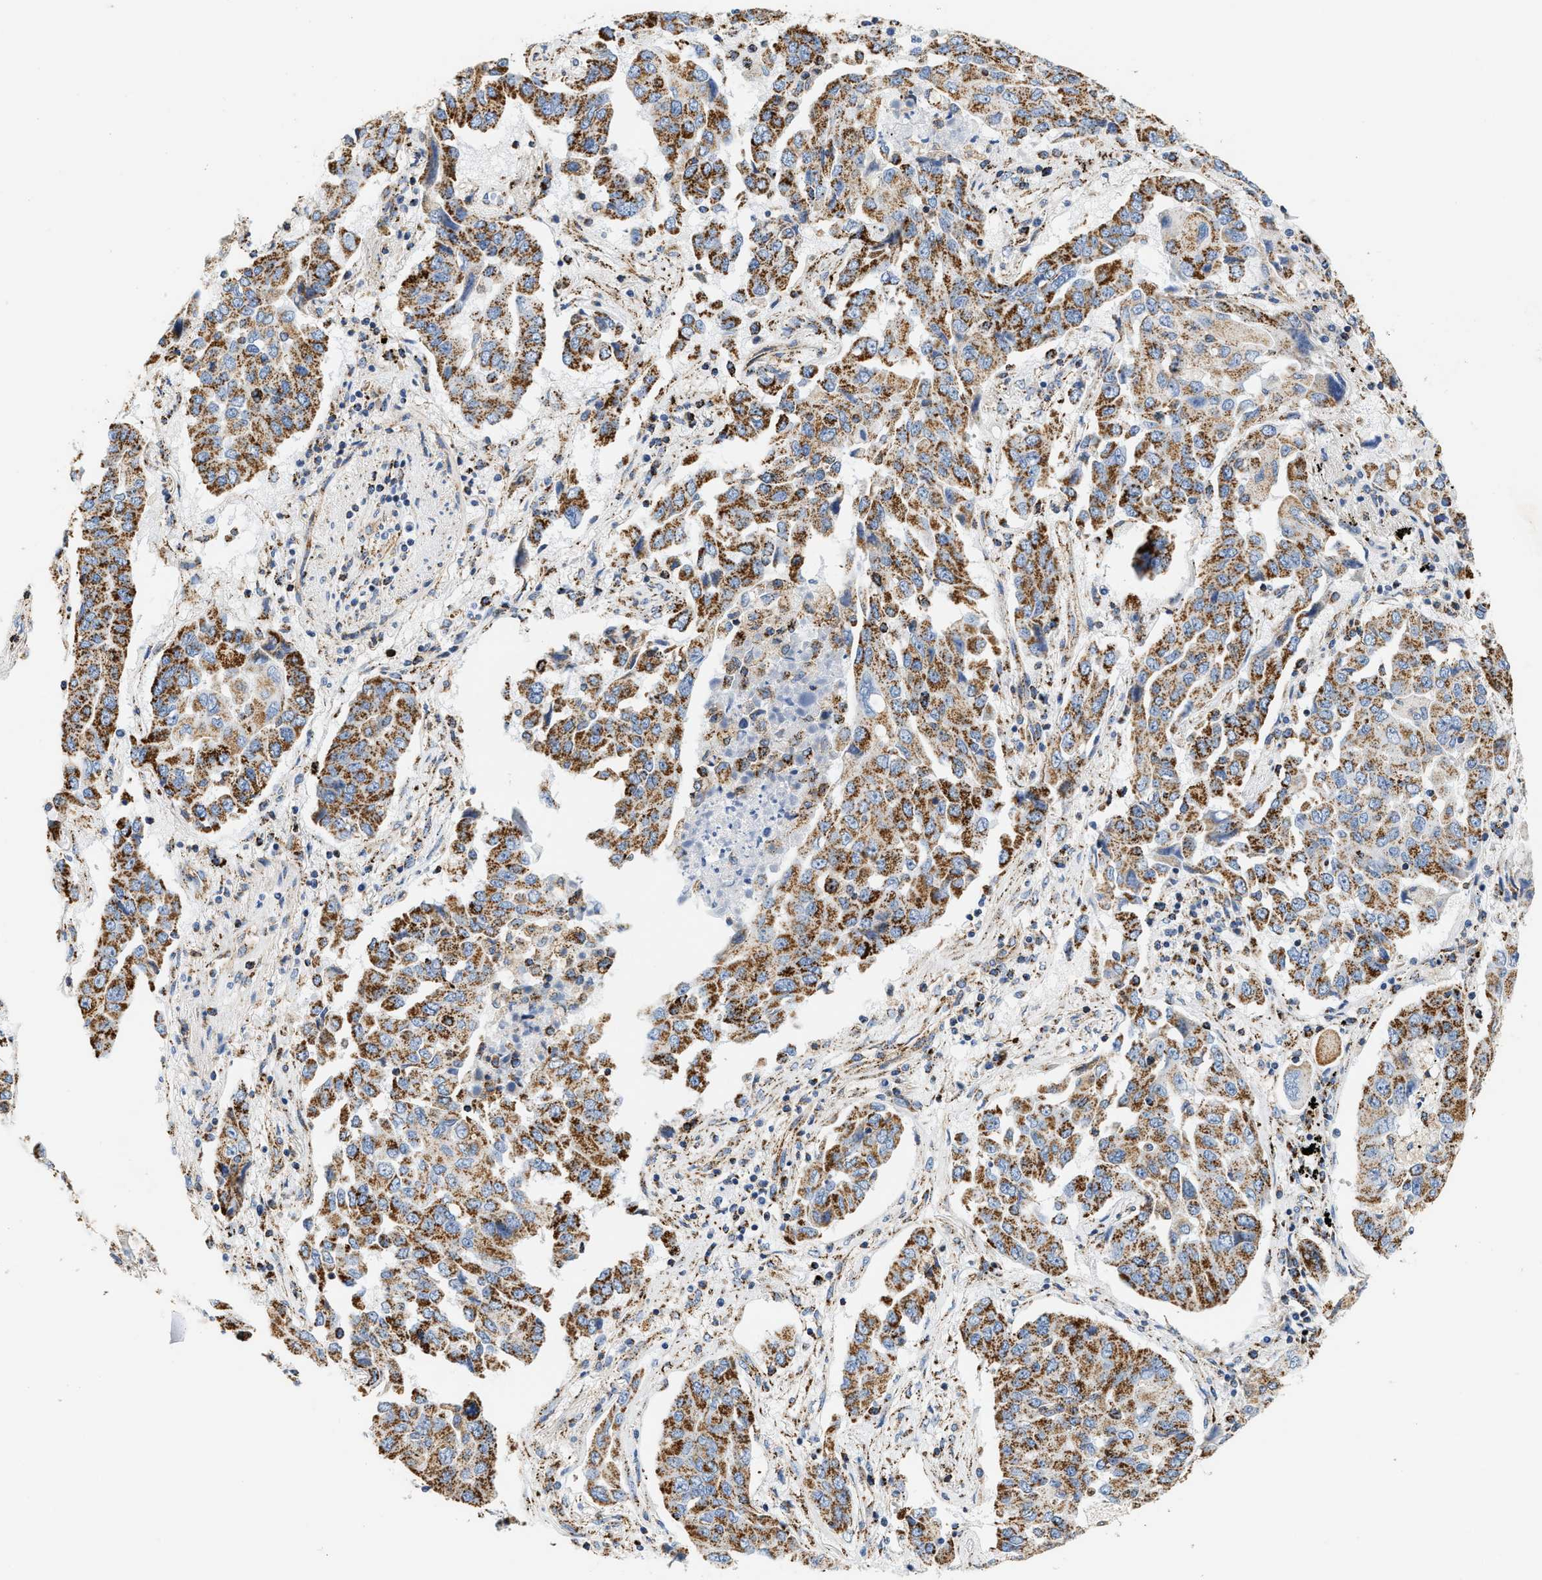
{"staining": {"intensity": "strong", "quantity": ">75%", "location": "cytoplasmic/membranous"}, "tissue": "lung cancer", "cell_type": "Tumor cells", "image_type": "cancer", "snomed": [{"axis": "morphology", "description": "Adenocarcinoma, NOS"}, {"axis": "topography", "description": "Lung"}], "caption": "Protein expression analysis of lung cancer (adenocarcinoma) exhibits strong cytoplasmic/membranous staining in about >75% of tumor cells.", "gene": "SHMT2", "patient": {"sex": "female", "age": 65}}